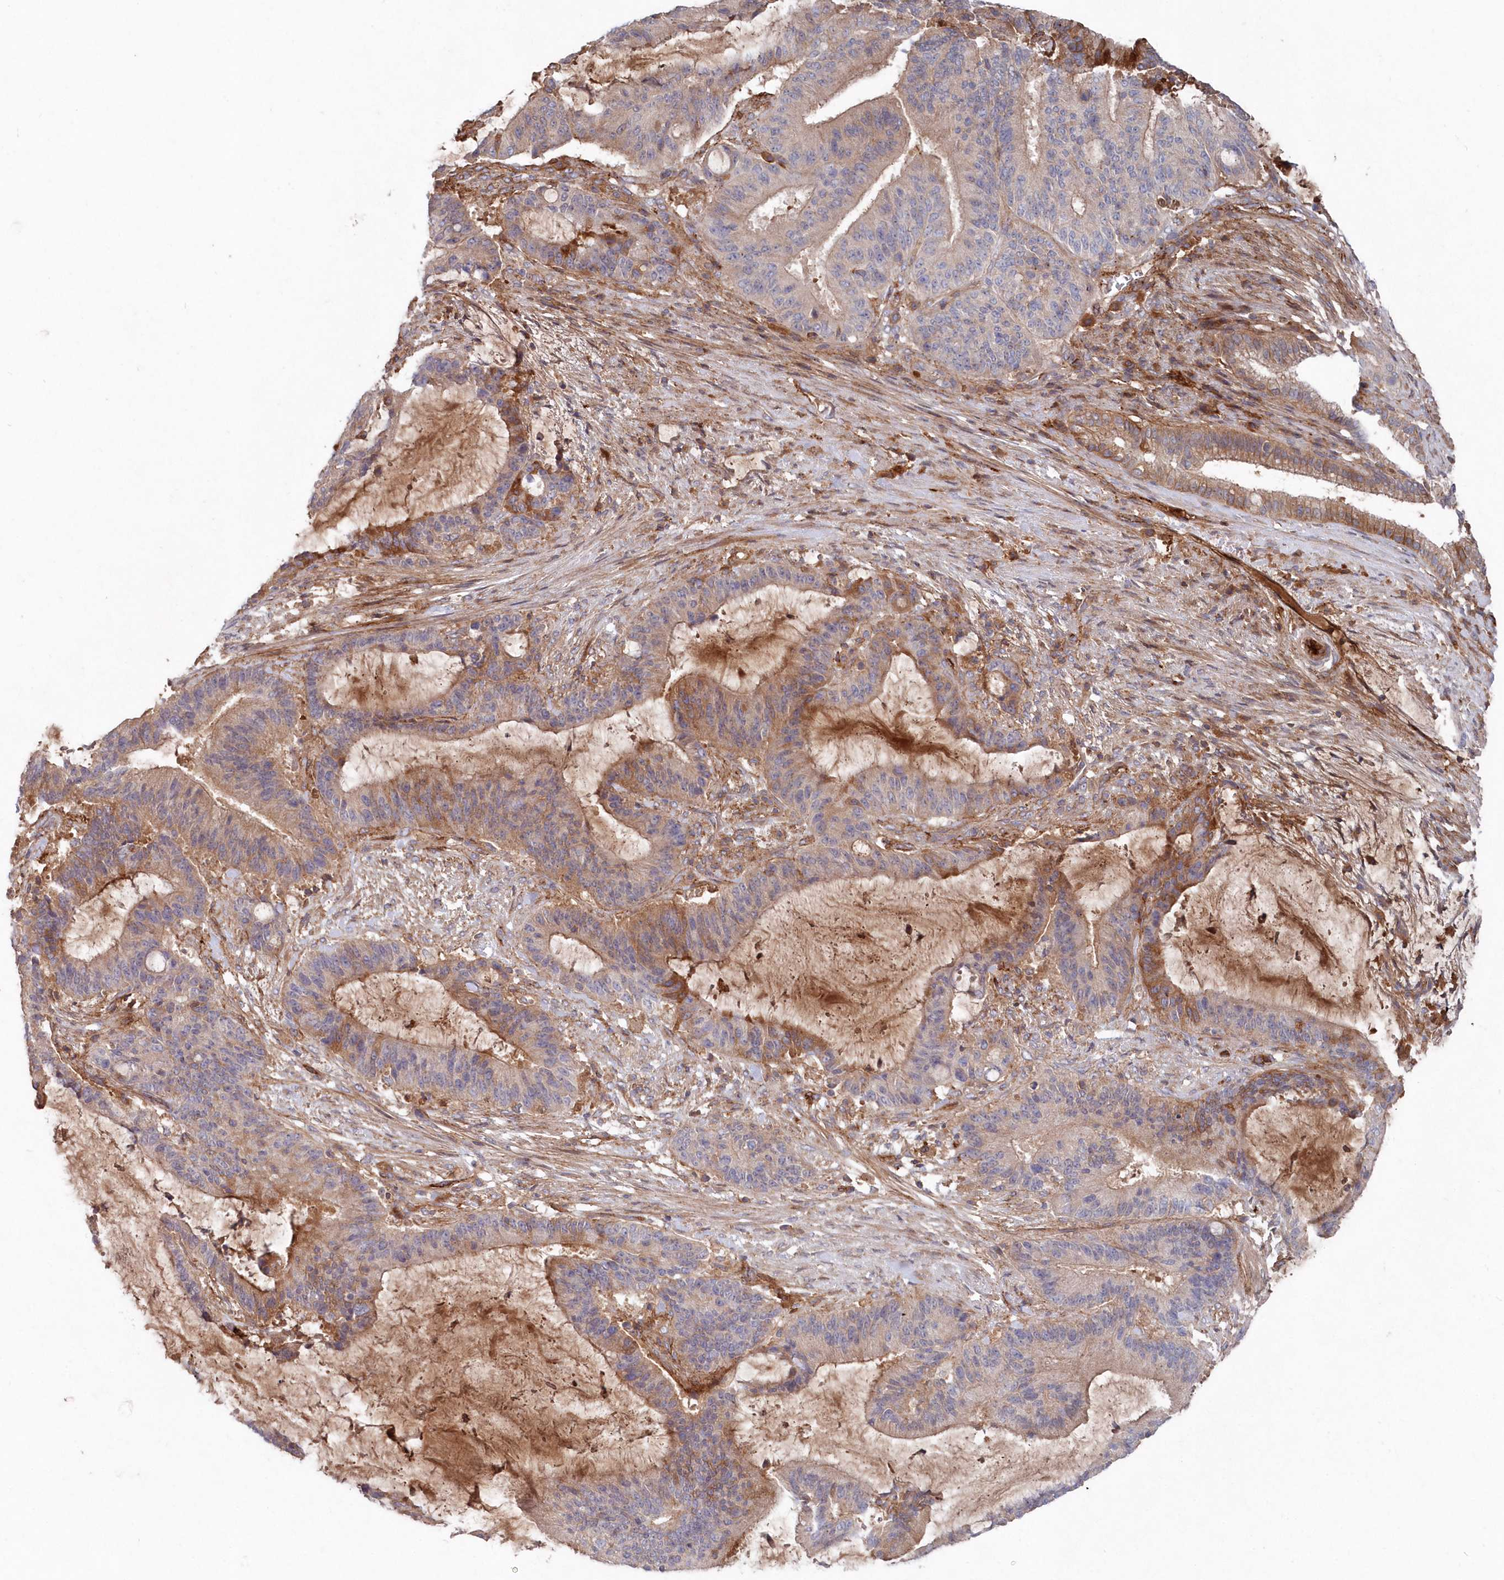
{"staining": {"intensity": "moderate", "quantity": "<25%", "location": "cytoplasmic/membranous"}, "tissue": "liver cancer", "cell_type": "Tumor cells", "image_type": "cancer", "snomed": [{"axis": "morphology", "description": "Normal tissue, NOS"}, {"axis": "morphology", "description": "Cholangiocarcinoma"}, {"axis": "topography", "description": "Liver"}, {"axis": "topography", "description": "Peripheral nerve tissue"}], "caption": "Cholangiocarcinoma (liver) stained with a protein marker exhibits moderate staining in tumor cells.", "gene": "ABHD14B", "patient": {"sex": "female", "age": 73}}